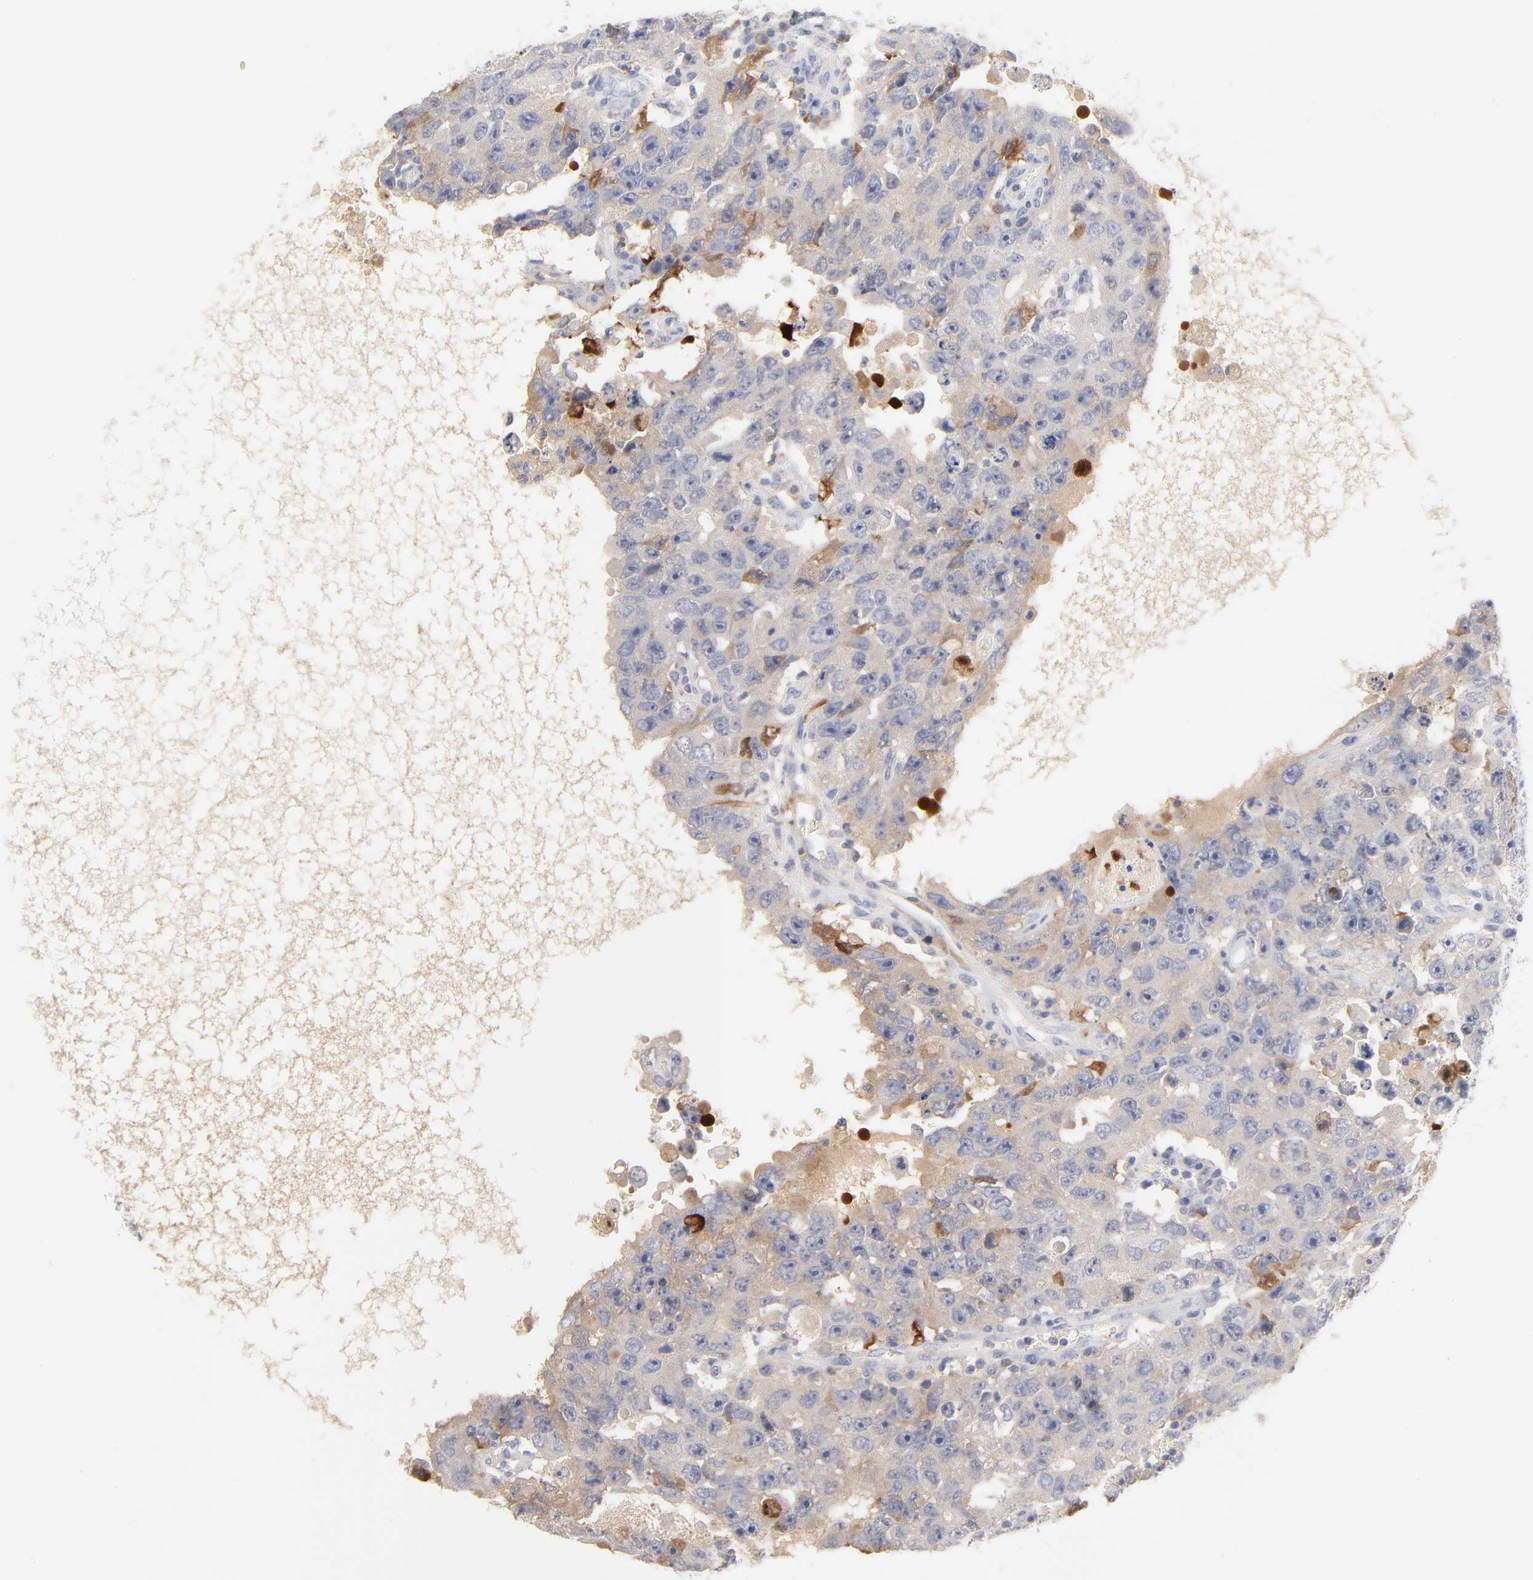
{"staining": {"intensity": "moderate", "quantity": "25%-75%", "location": "cytoplasmic/membranous"}, "tissue": "testis cancer", "cell_type": "Tumor cells", "image_type": "cancer", "snomed": [{"axis": "morphology", "description": "Carcinoma, Embryonal, NOS"}, {"axis": "topography", "description": "Testis"}], "caption": "High-power microscopy captured an immunohistochemistry (IHC) image of testis embryonal carcinoma, revealing moderate cytoplasmic/membranous positivity in about 25%-75% of tumor cells.", "gene": "F12", "patient": {"sex": "male", "age": 26}}